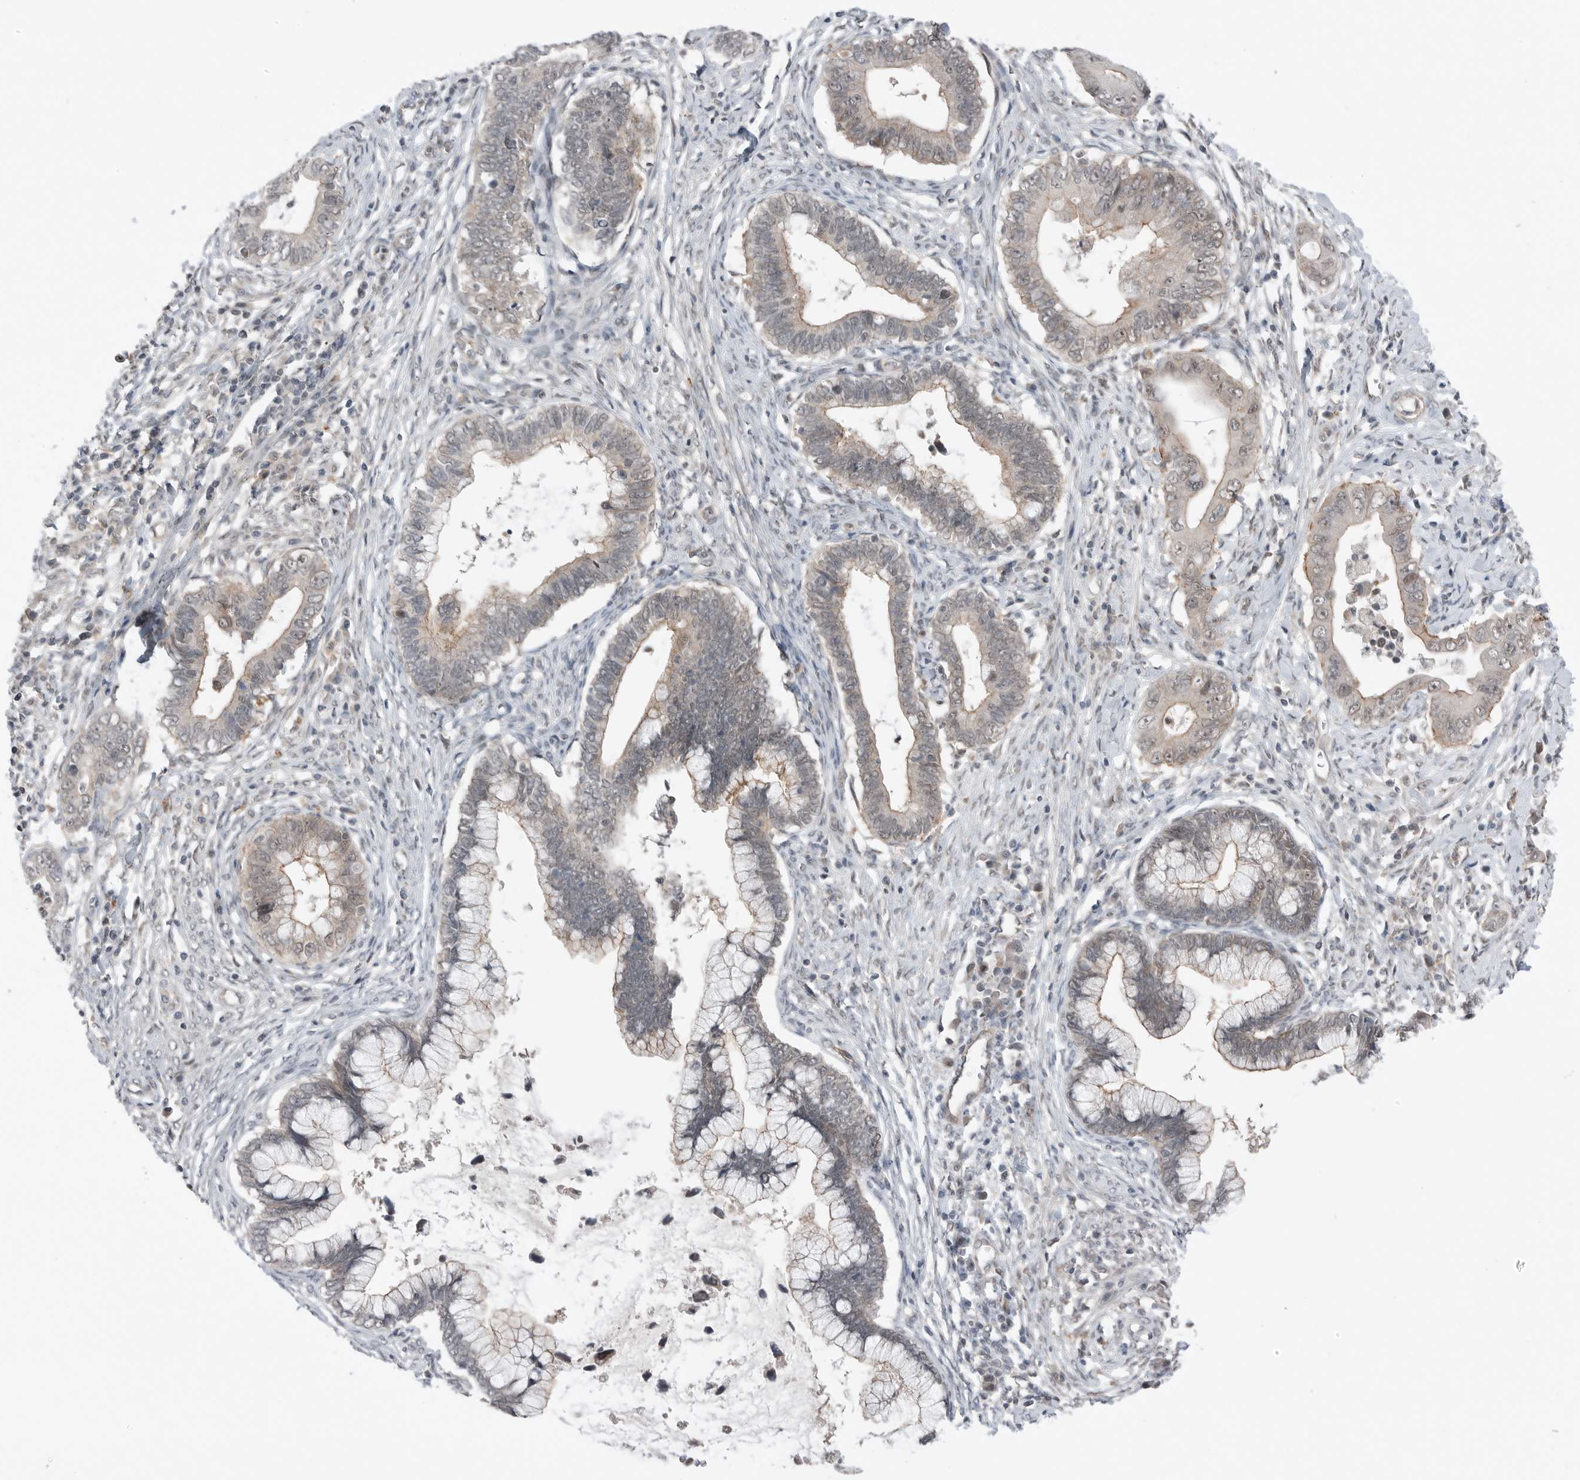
{"staining": {"intensity": "weak", "quantity": "25%-75%", "location": "cytoplasmic/membranous,nuclear"}, "tissue": "cervical cancer", "cell_type": "Tumor cells", "image_type": "cancer", "snomed": [{"axis": "morphology", "description": "Adenocarcinoma, NOS"}, {"axis": "topography", "description": "Cervix"}], "caption": "Immunohistochemistry (IHC) photomicrograph of neoplastic tissue: human cervical cancer stained using immunohistochemistry exhibits low levels of weak protein expression localized specifically in the cytoplasmic/membranous and nuclear of tumor cells, appearing as a cytoplasmic/membranous and nuclear brown color.", "gene": "NTAQ1", "patient": {"sex": "female", "age": 44}}